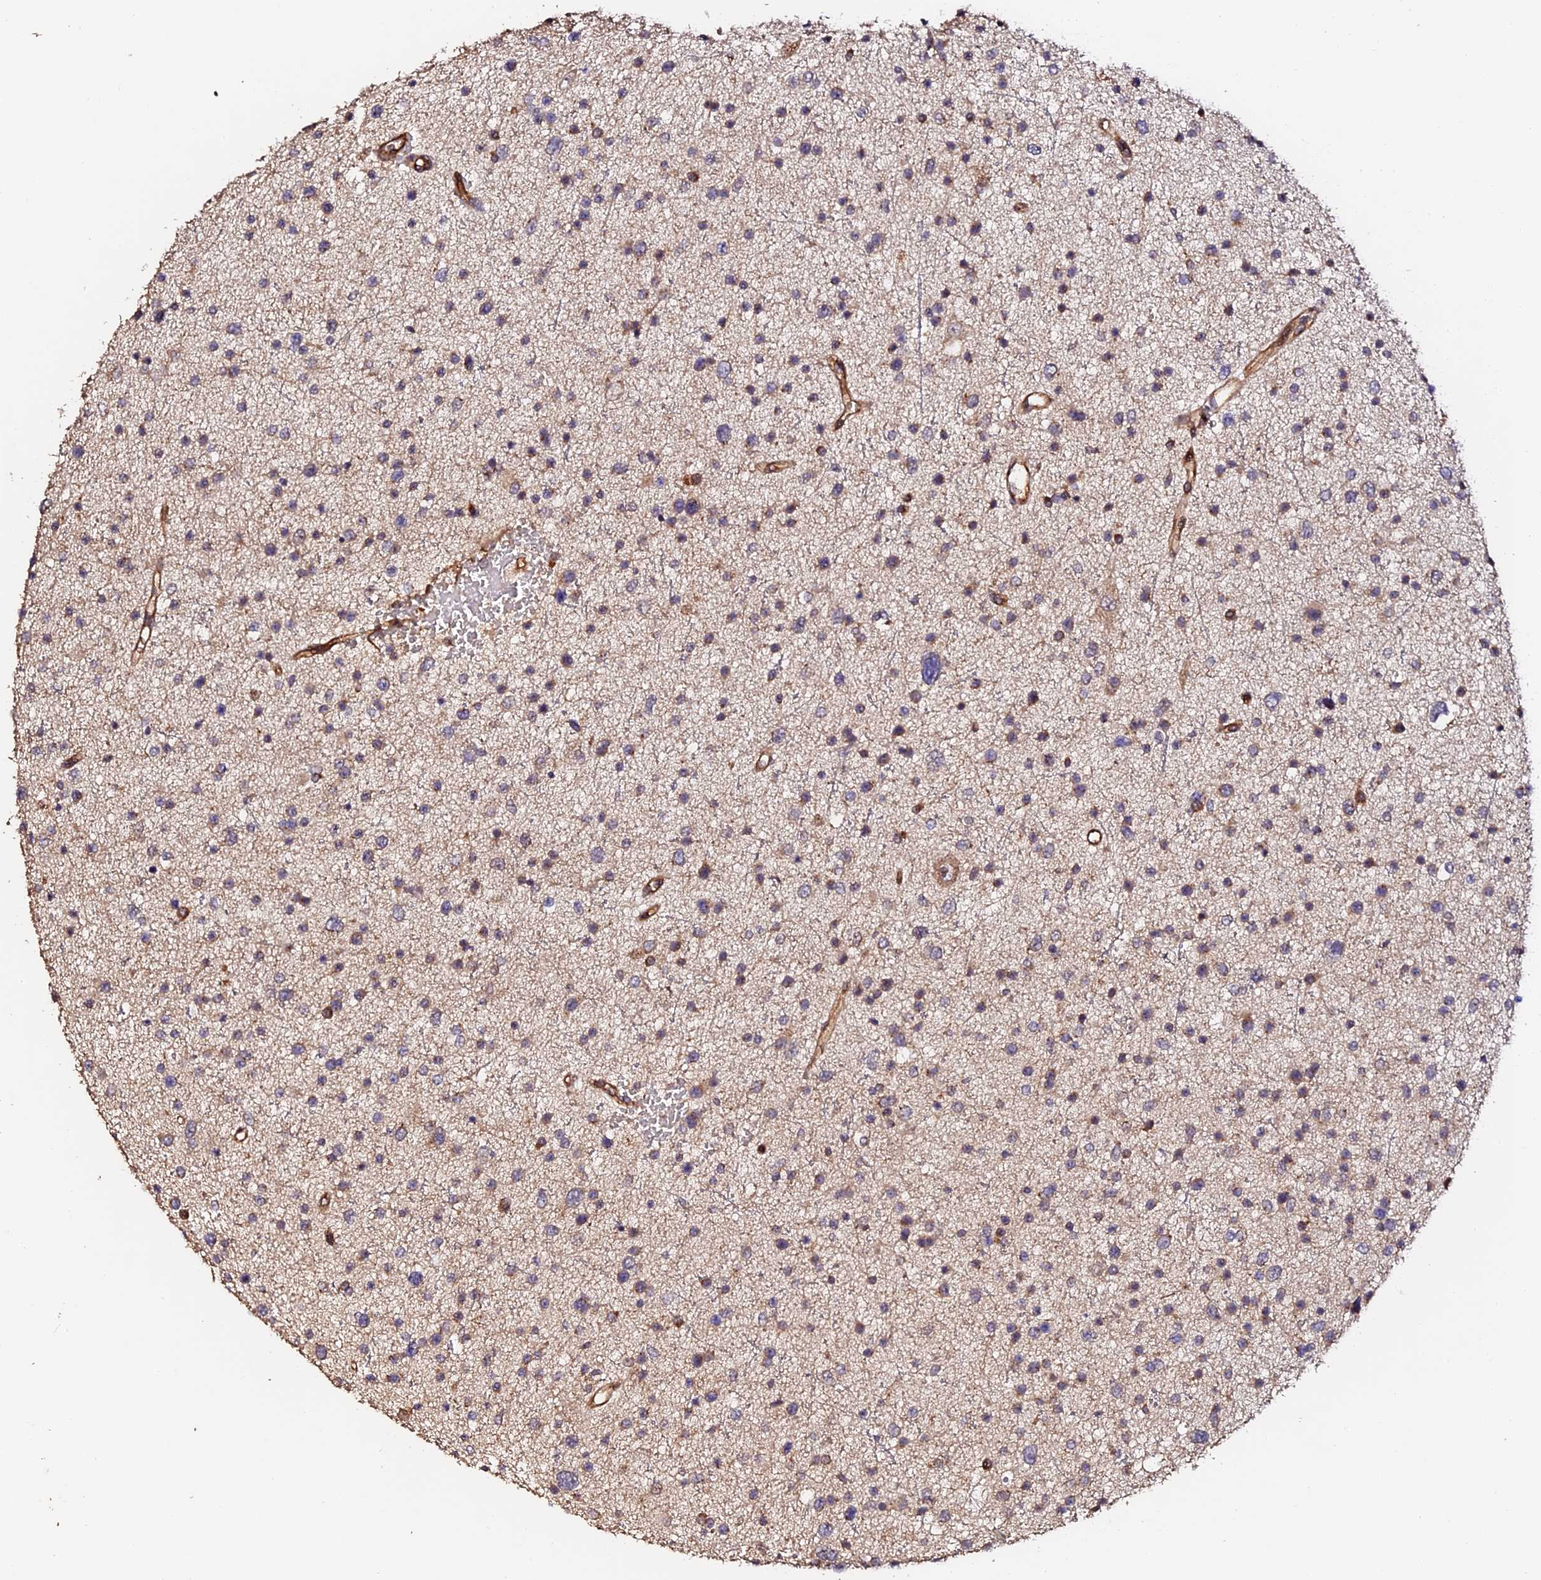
{"staining": {"intensity": "weak", "quantity": "25%-75%", "location": "cytoplasmic/membranous"}, "tissue": "glioma", "cell_type": "Tumor cells", "image_type": "cancer", "snomed": [{"axis": "morphology", "description": "Glioma, malignant, Low grade"}, {"axis": "topography", "description": "Brain"}], "caption": "Brown immunohistochemical staining in human malignant low-grade glioma exhibits weak cytoplasmic/membranous staining in about 25%-75% of tumor cells.", "gene": "TDO2", "patient": {"sex": "female", "age": 37}}